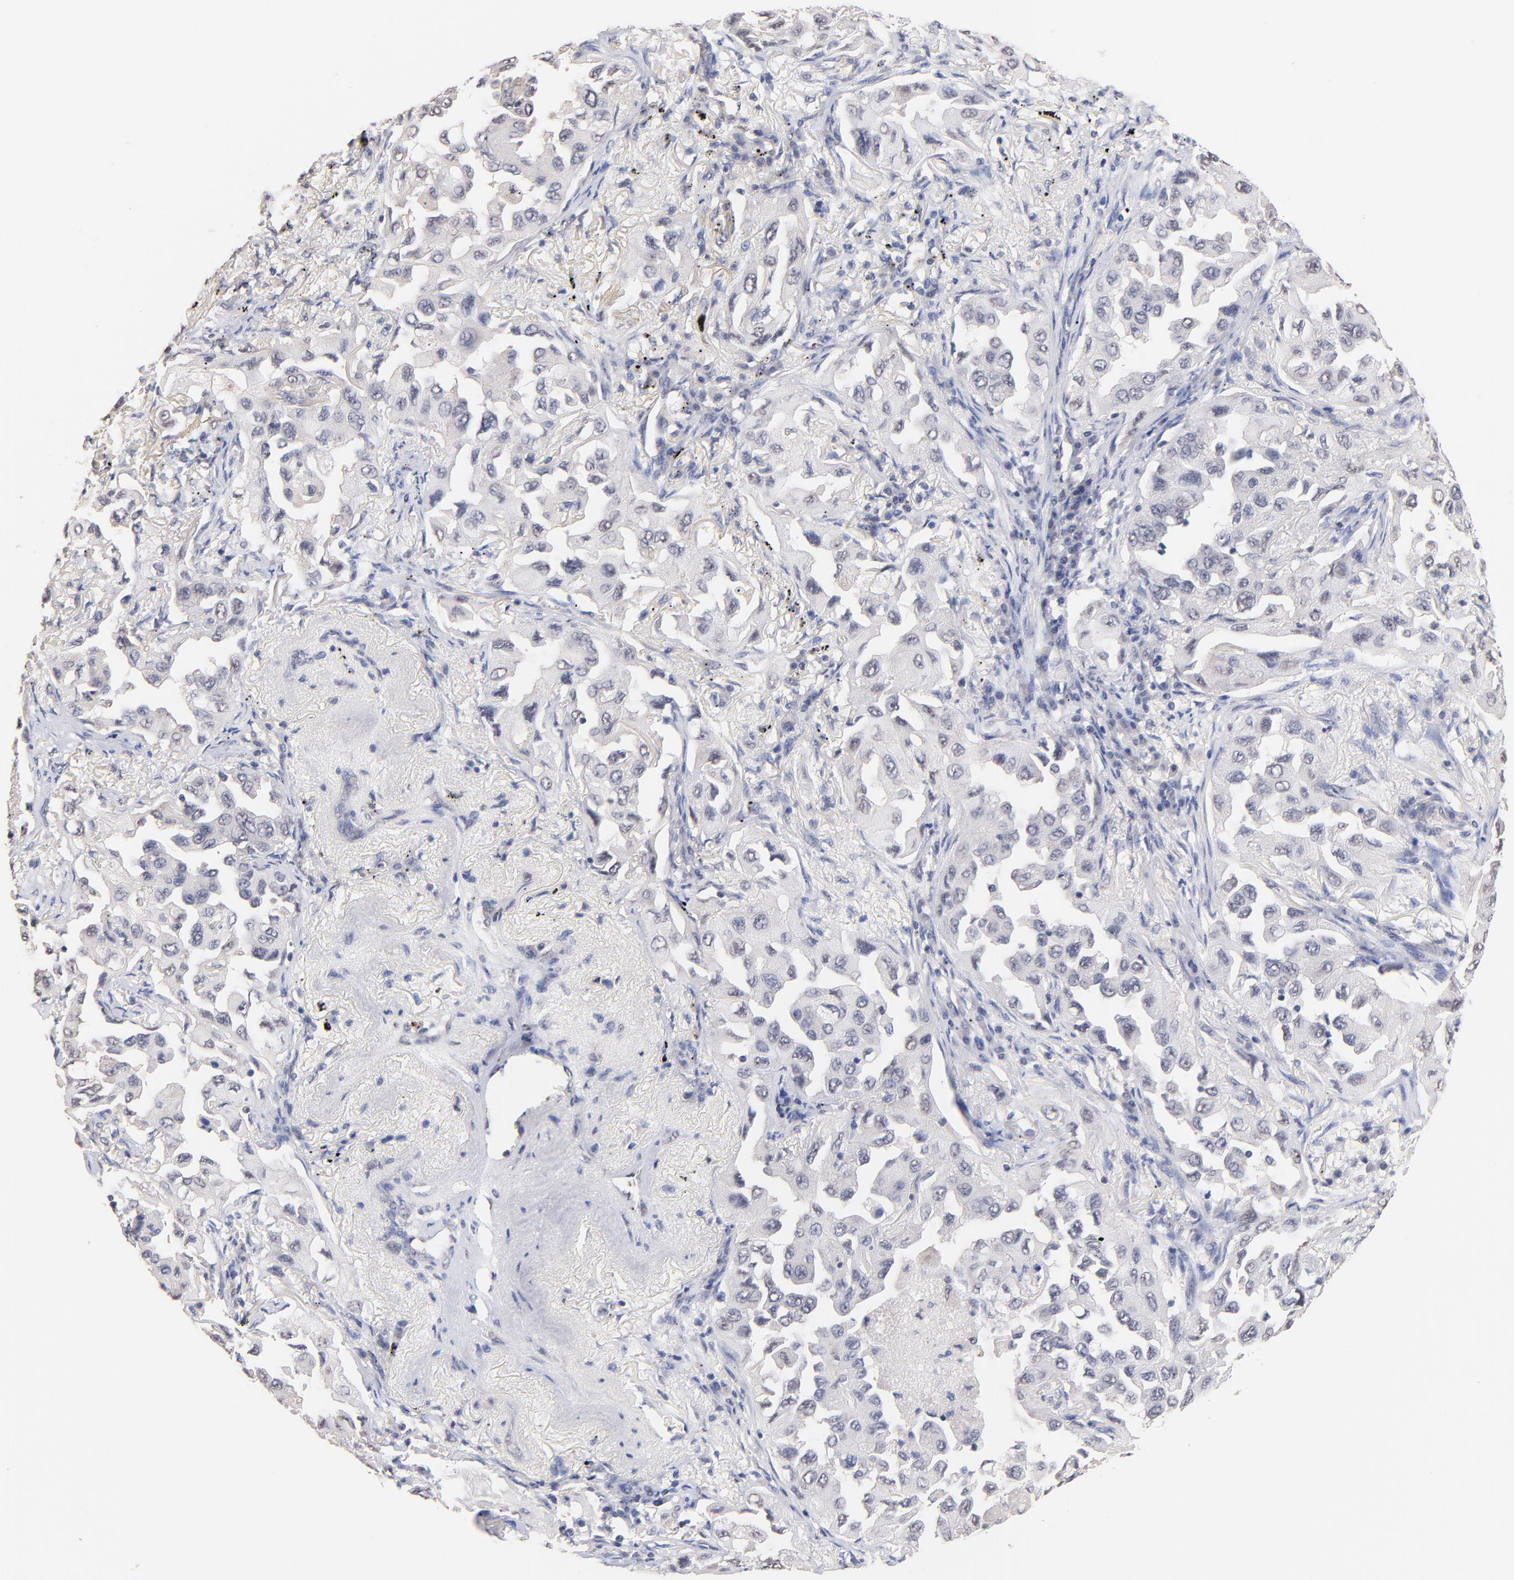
{"staining": {"intensity": "negative", "quantity": "none", "location": "none"}, "tissue": "lung cancer", "cell_type": "Tumor cells", "image_type": "cancer", "snomed": [{"axis": "morphology", "description": "Adenocarcinoma, NOS"}, {"axis": "topography", "description": "Lung"}], "caption": "Immunohistochemistry (IHC) of lung cancer shows no staining in tumor cells.", "gene": "RIBC2", "patient": {"sex": "female", "age": 65}}